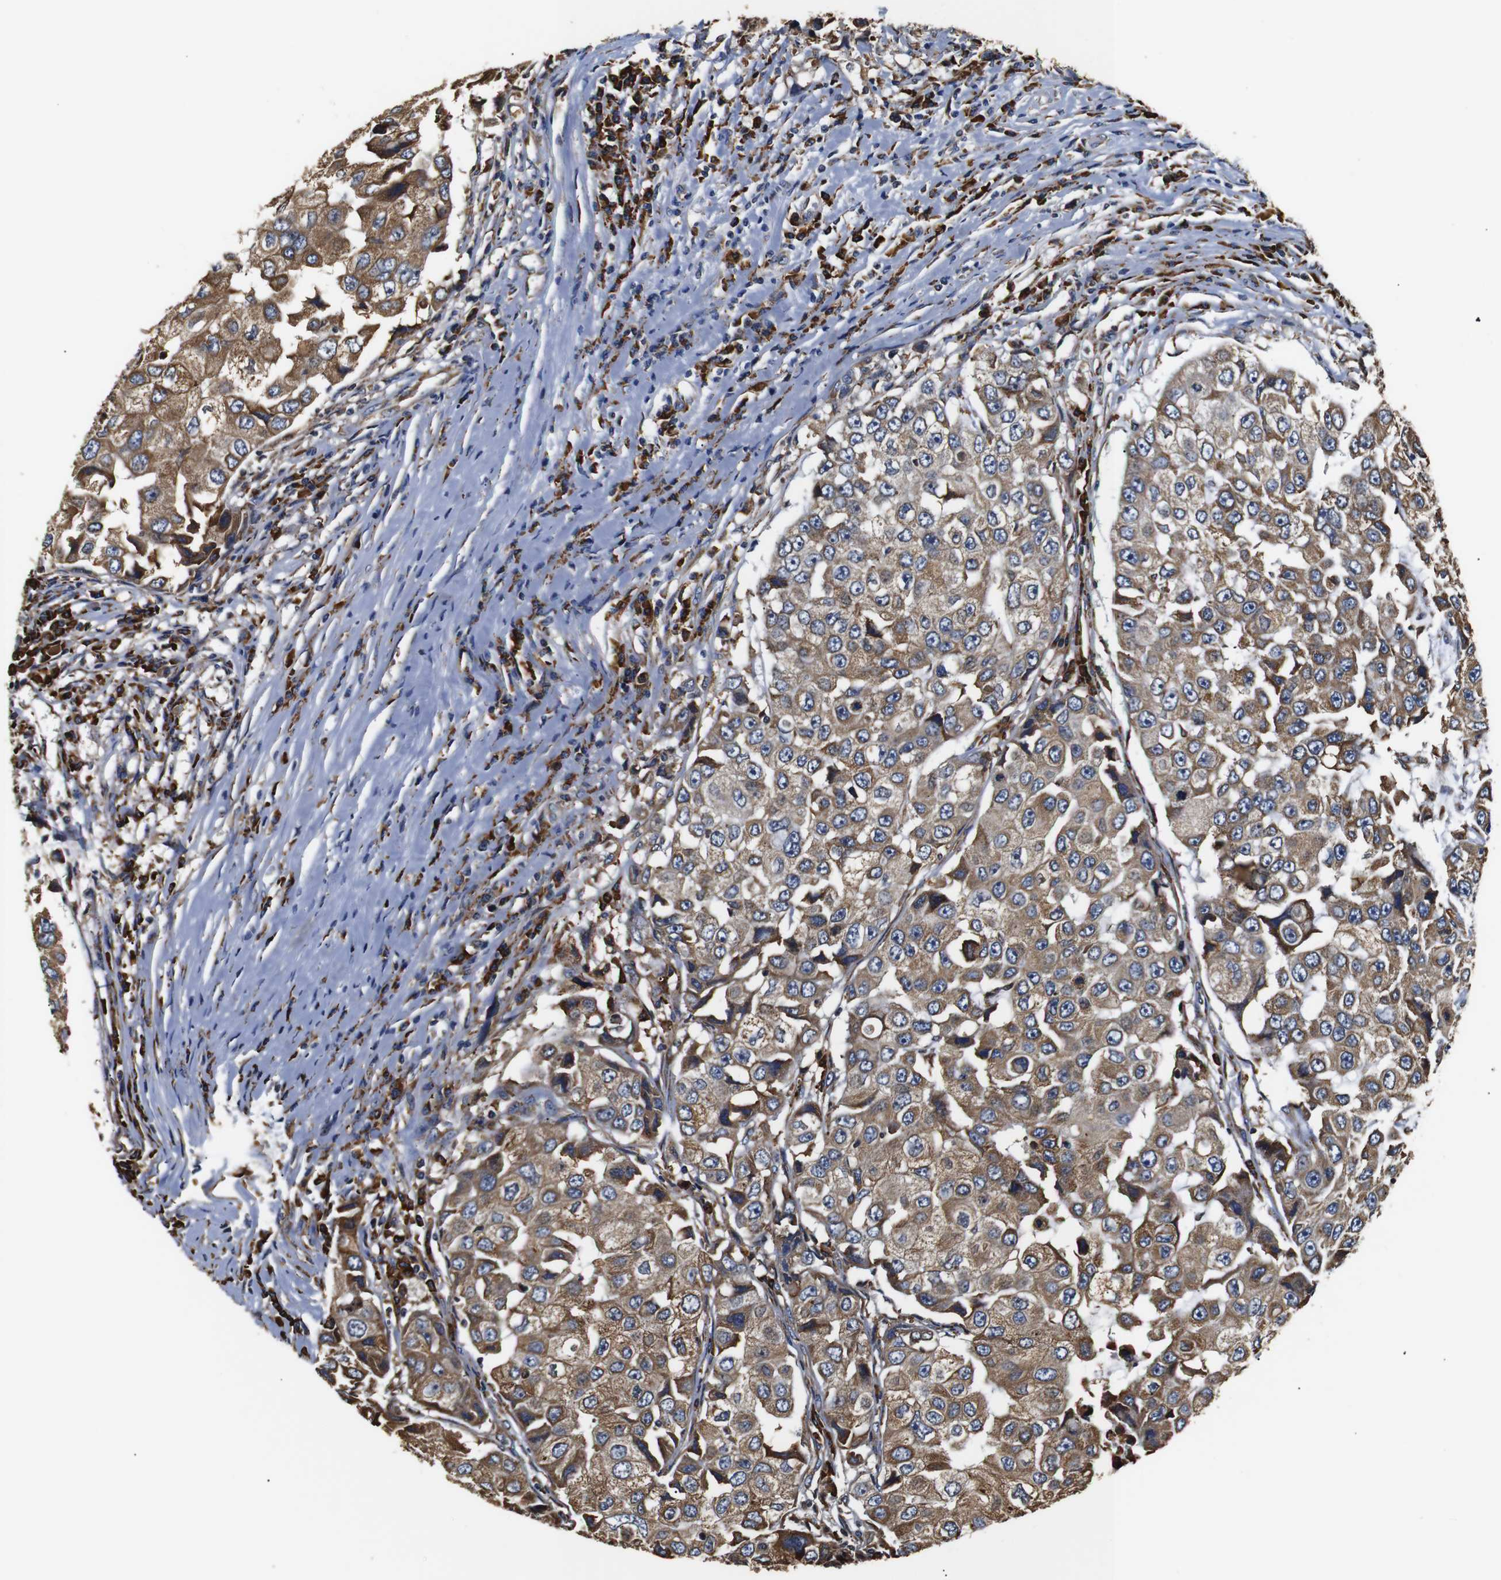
{"staining": {"intensity": "moderate", "quantity": ">75%", "location": "cytoplasmic/membranous"}, "tissue": "breast cancer", "cell_type": "Tumor cells", "image_type": "cancer", "snomed": [{"axis": "morphology", "description": "Duct carcinoma"}, {"axis": "topography", "description": "Breast"}], "caption": "Moderate cytoplasmic/membranous expression for a protein is appreciated in about >75% of tumor cells of breast infiltrating ductal carcinoma using immunohistochemistry.", "gene": "HHIP", "patient": {"sex": "female", "age": 27}}